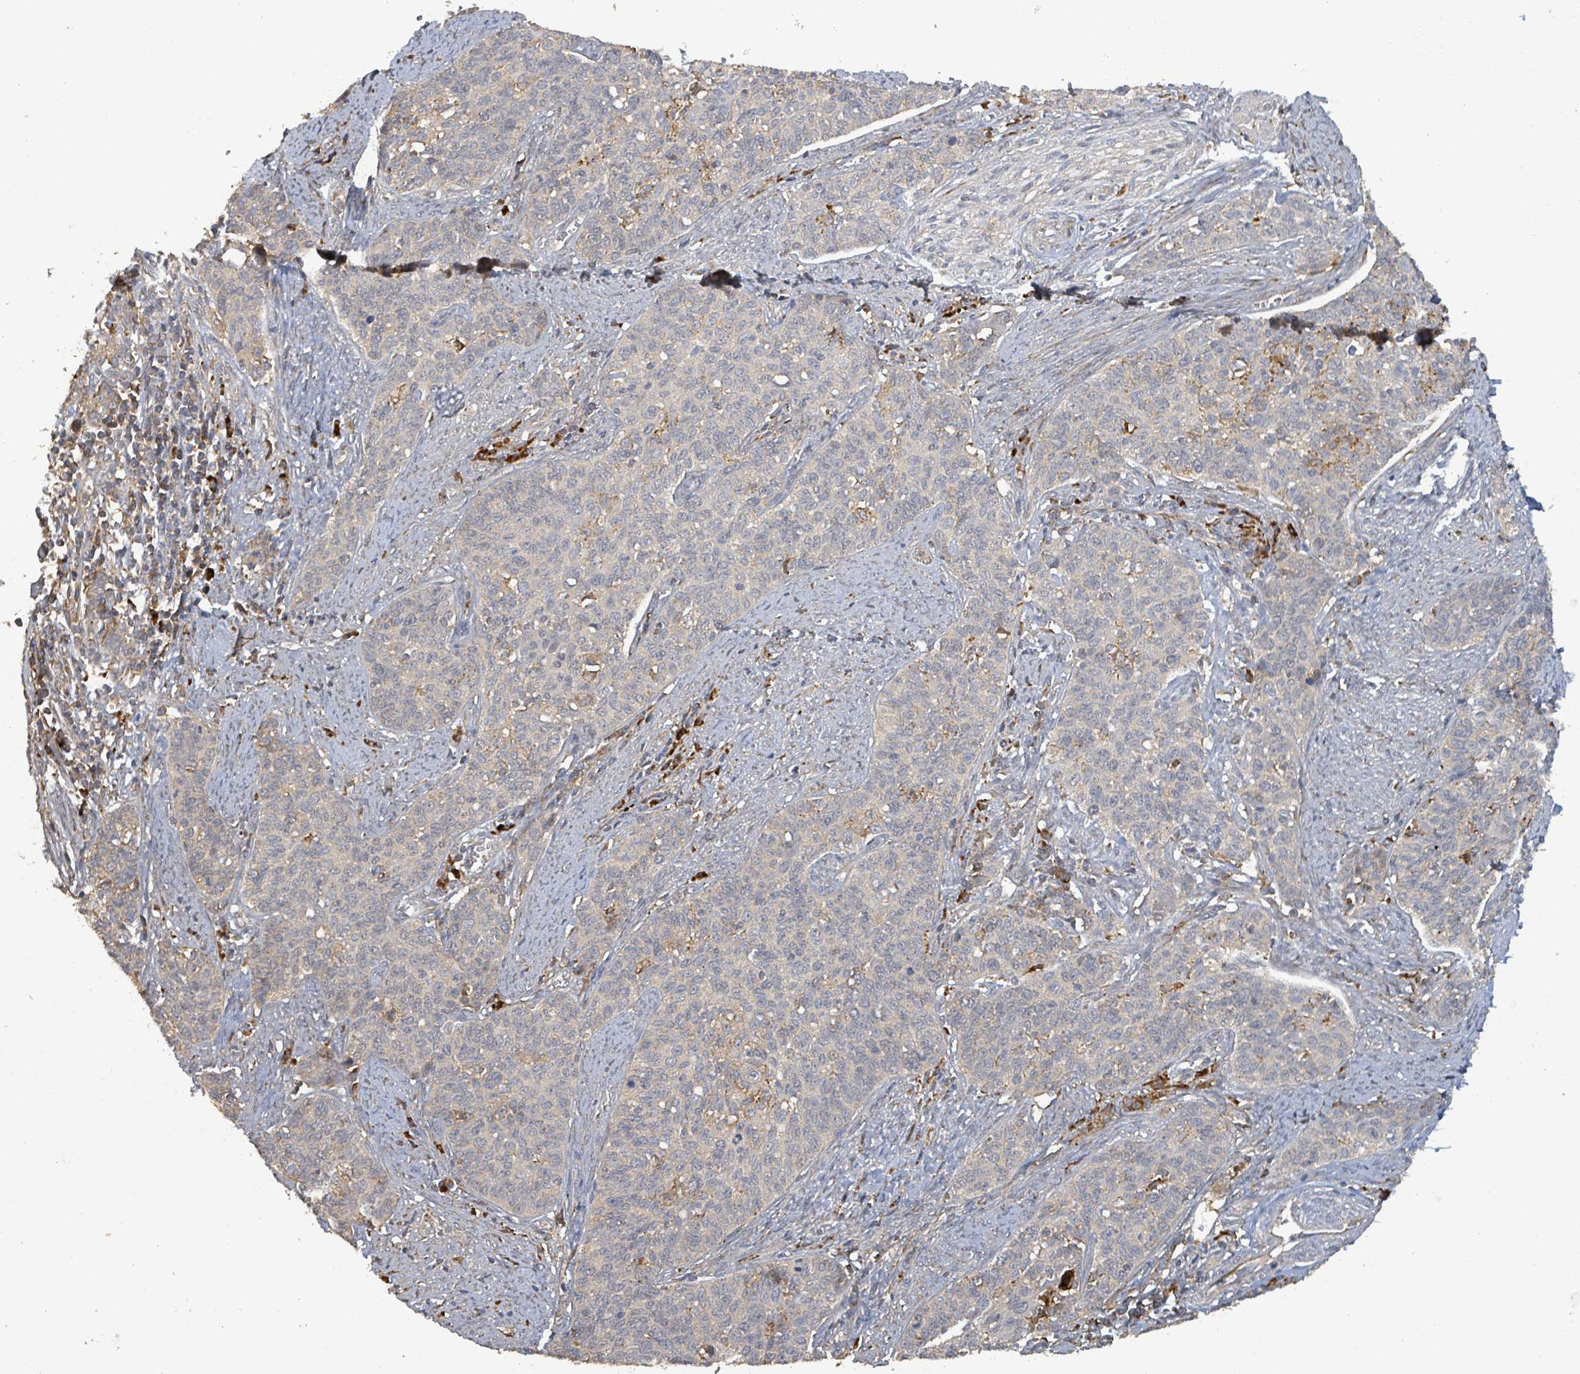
{"staining": {"intensity": "weak", "quantity": "25%-75%", "location": "cytoplasmic/membranous"}, "tissue": "cervical cancer", "cell_type": "Tumor cells", "image_type": "cancer", "snomed": [{"axis": "morphology", "description": "Squamous cell carcinoma, NOS"}, {"axis": "topography", "description": "Cervix"}], "caption": "Human cervical cancer (squamous cell carcinoma) stained for a protein (brown) displays weak cytoplasmic/membranous positive positivity in about 25%-75% of tumor cells.", "gene": "STARD4", "patient": {"sex": "female", "age": 39}}